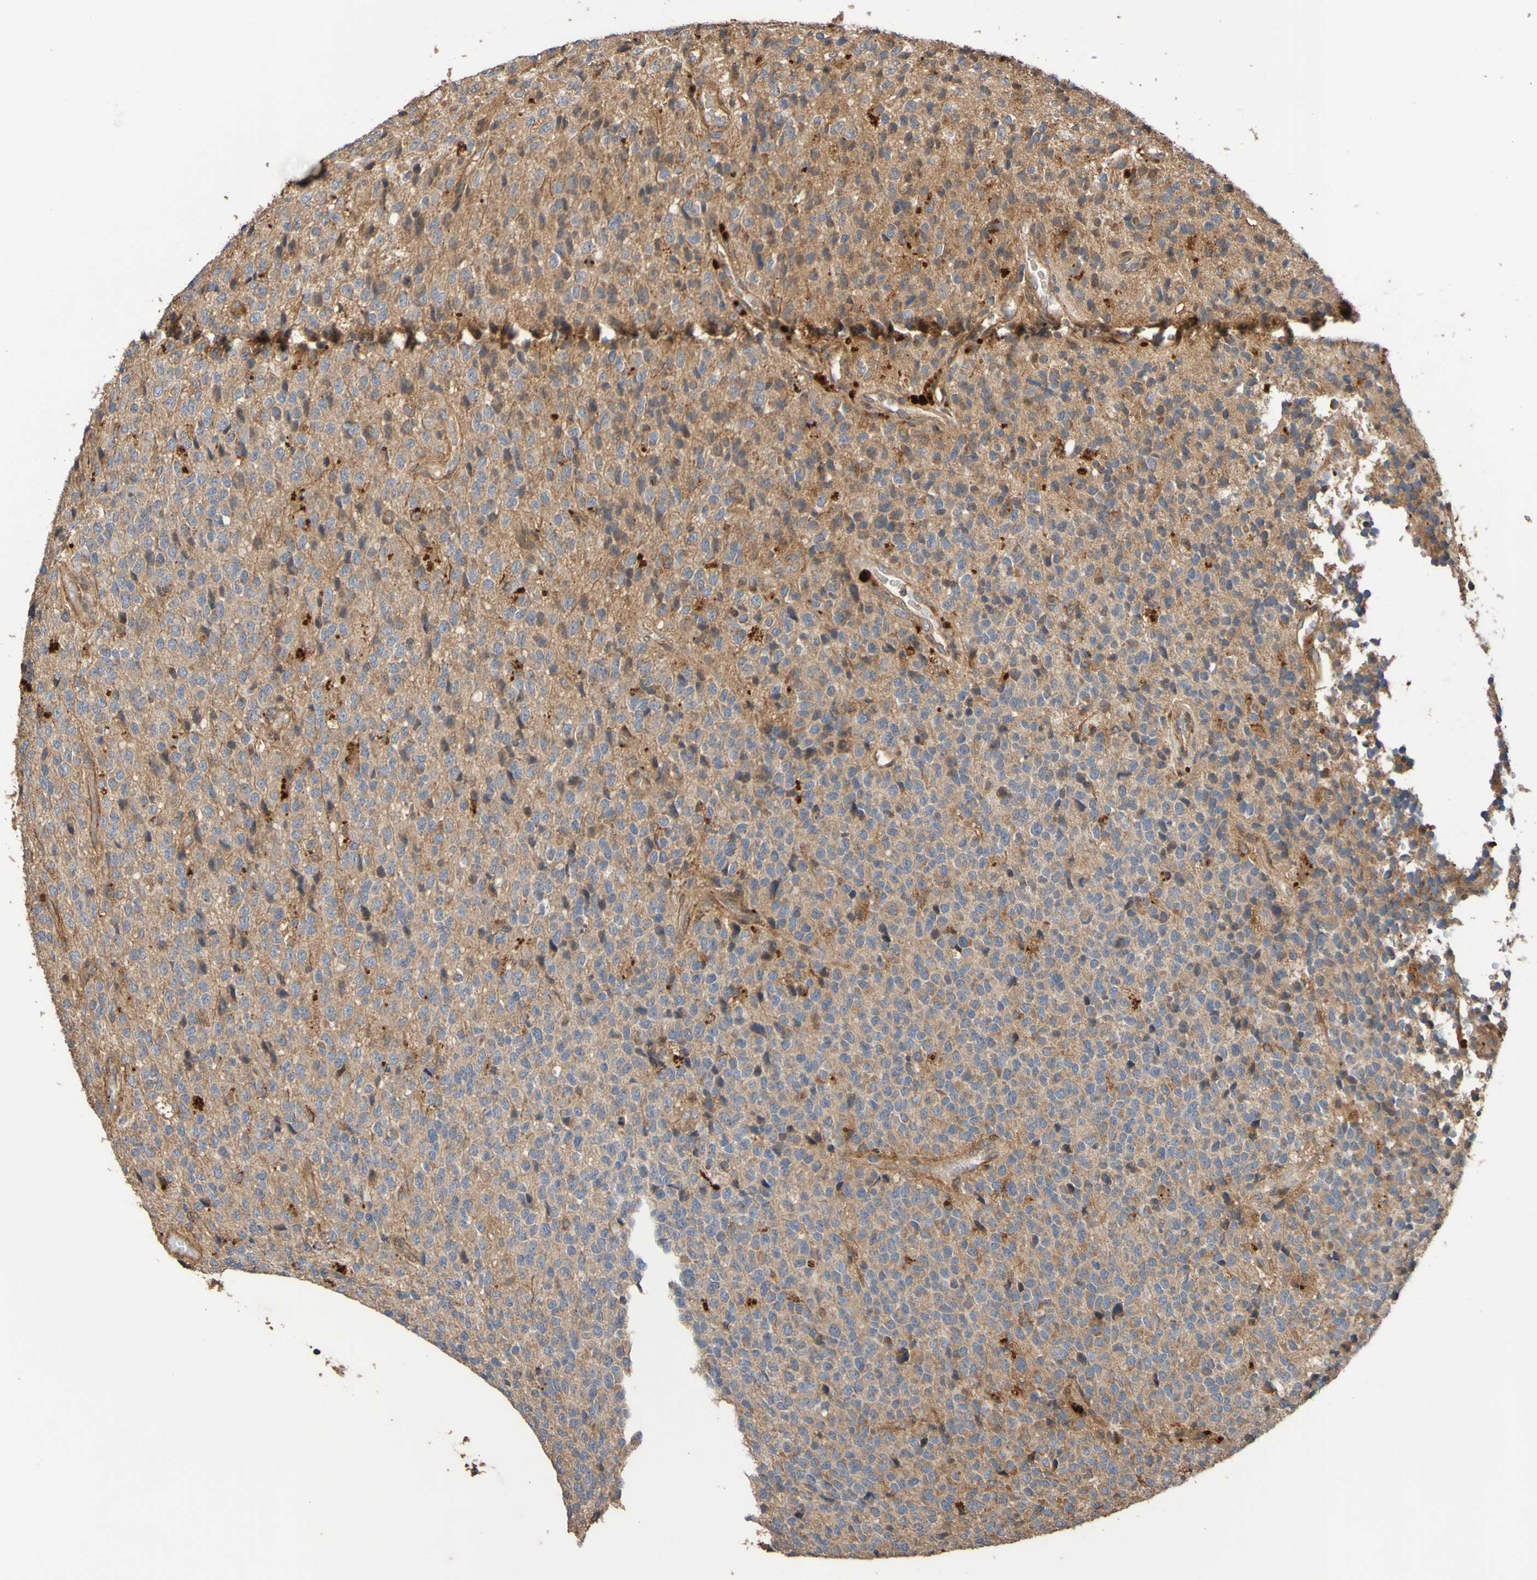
{"staining": {"intensity": "moderate", "quantity": ">75%", "location": "cytoplasmic/membranous"}, "tissue": "glioma", "cell_type": "Tumor cells", "image_type": "cancer", "snomed": [{"axis": "morphology", "description": "Glioma, malignant, High grade"}, {"axis": "topography", "description": "pancreas cauda"}], "caption": "A medium amount of moderate cytoplasmic/membranous expression is seen in about >75% of tumor cells in glioma tissue. (DAB (3,3'-diaminobenzidine) IHC with brightfield microscopy, high magnification).", "gene": "UCN", "patient": {"sex": "male", "age": 60}}